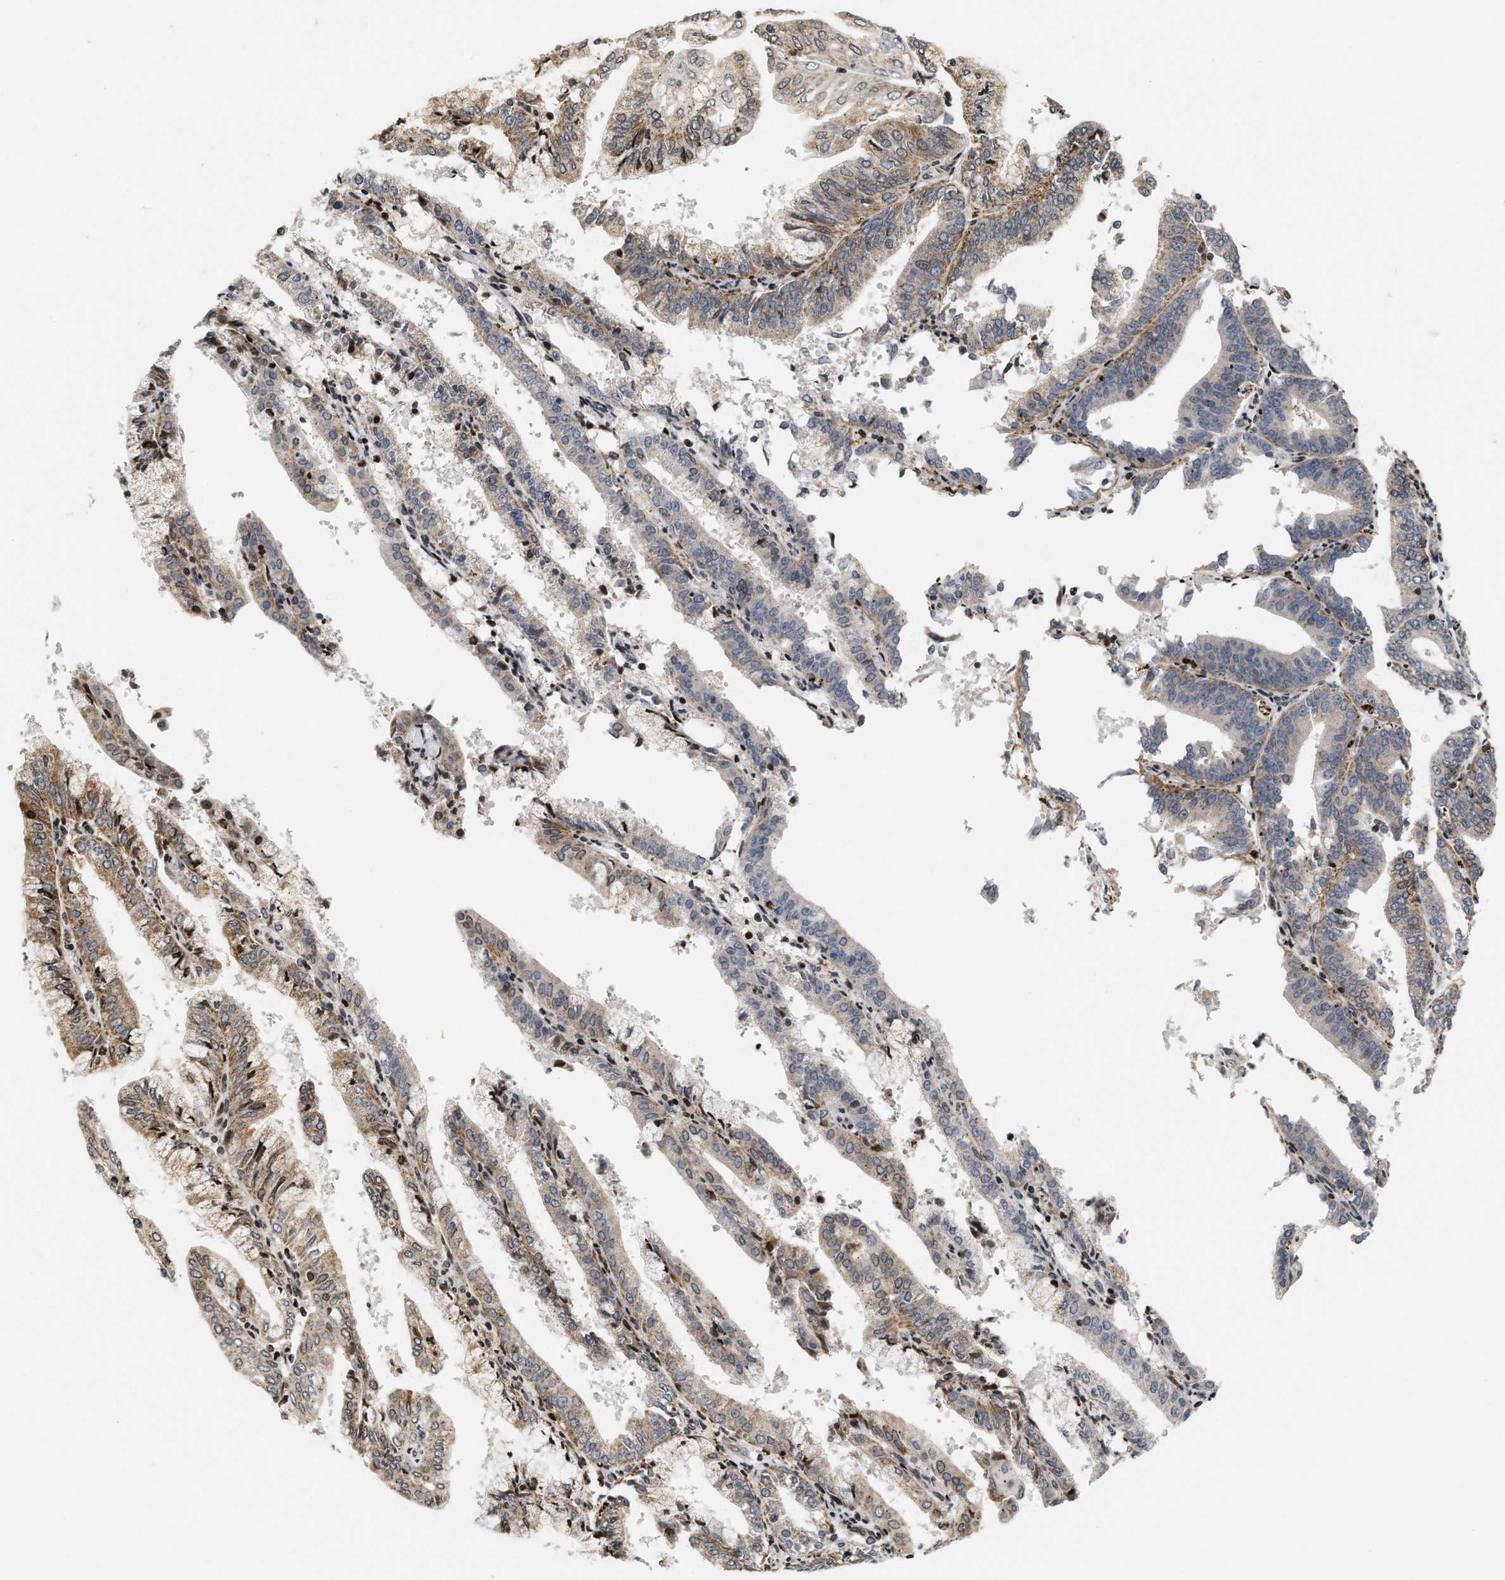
{"staining": {"intensity": "moderate", "quantity": ">75%", "location": "cytoplasmic/membranous"}, "tissue": "endometrial cancer", "cell_type": "Tumor cells", "image_type": "cancer", "snomed": [{"axis": "morphology", "description": "Adenocarcinoma, NOS"}, {"axis": "topography", "description": "Endometrium"}], "caption": "Protein analysis of adenocarcinoma (endometrial) tissue exhibits moderate cytoplasmic/membranous staining in about >75% of tumor cells.", "gene": "PDZD2", "patient": {"sex": "female", "age": 63}}